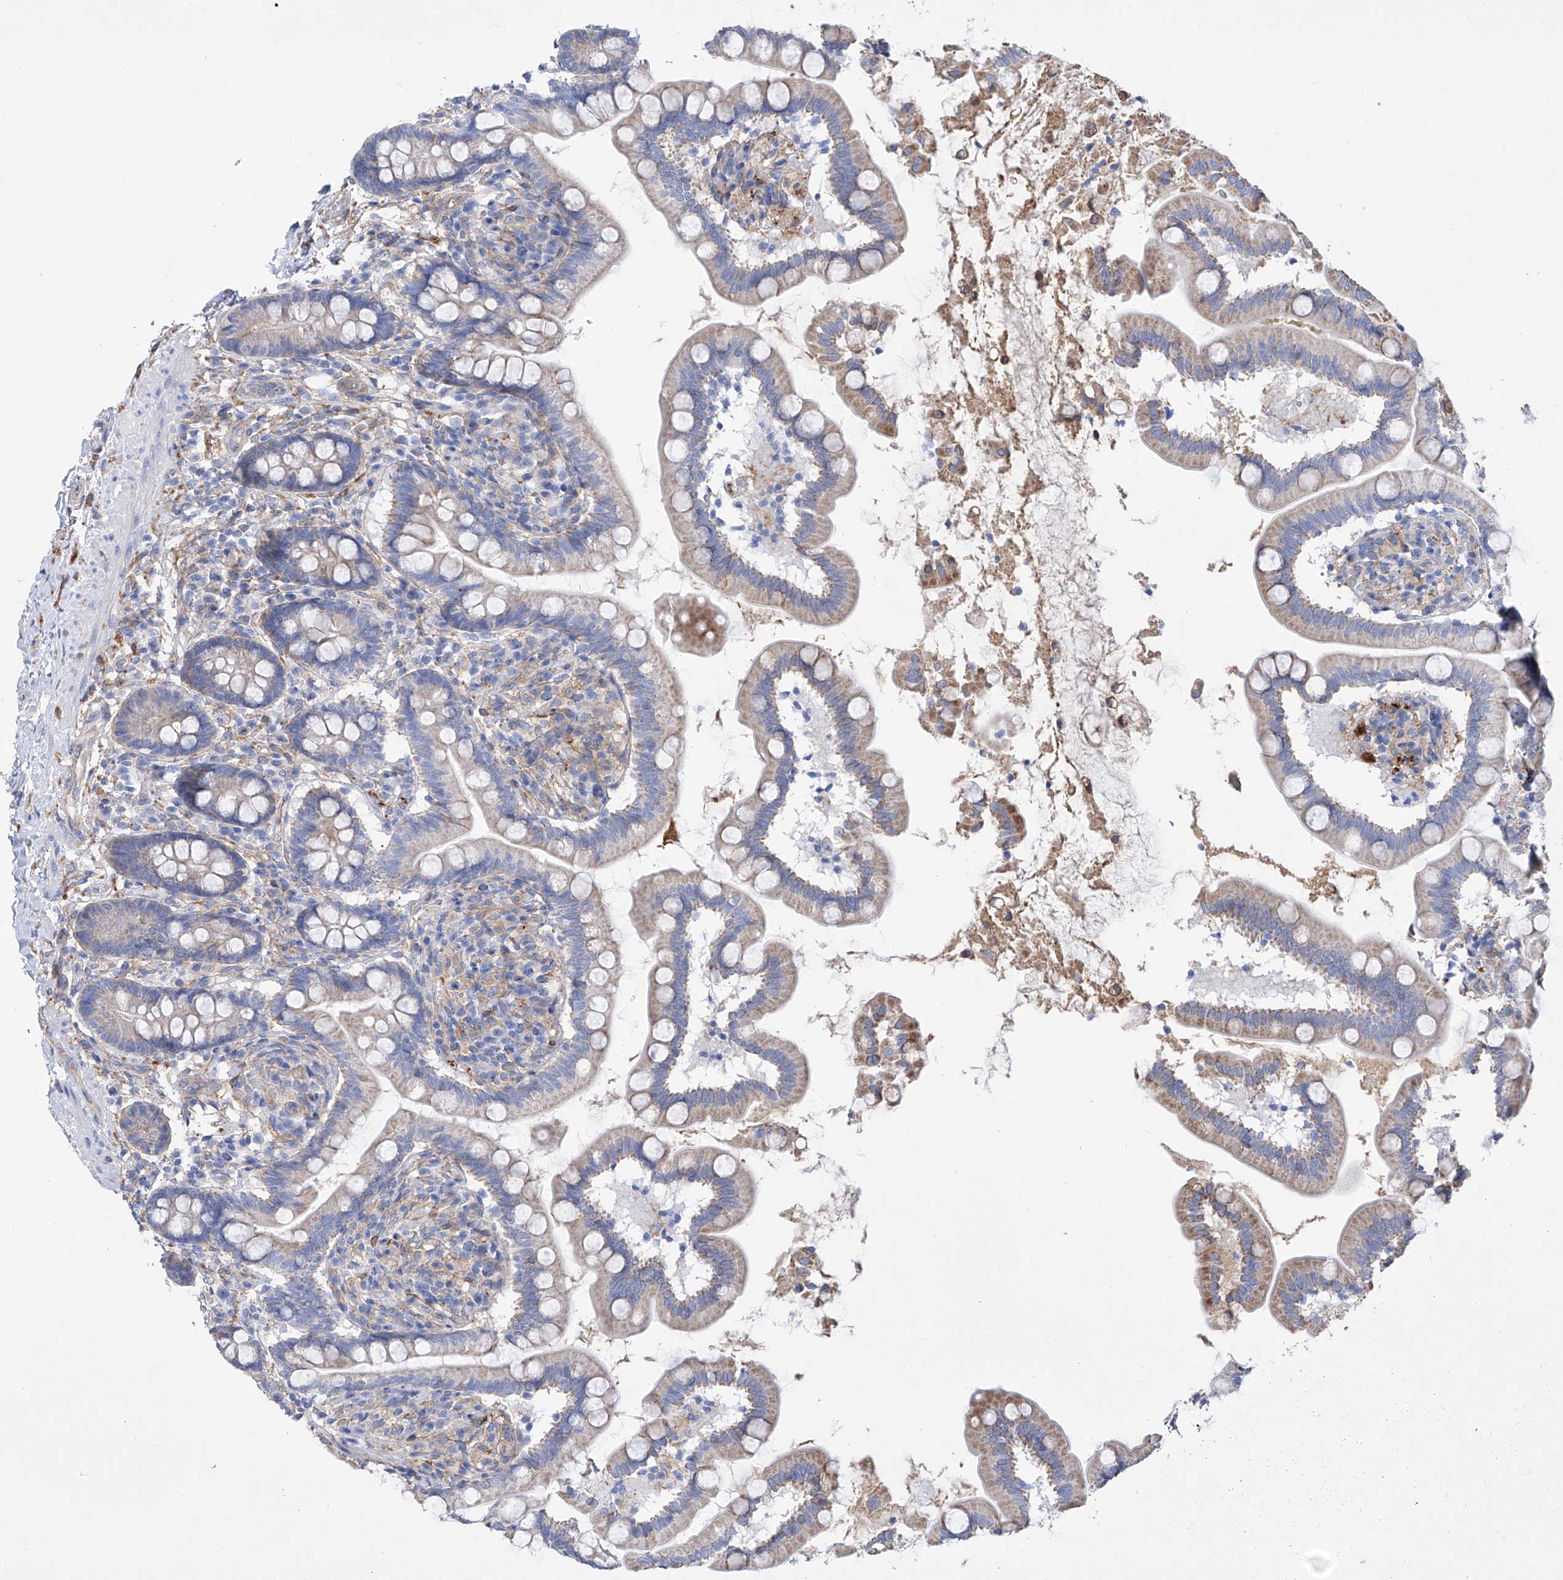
{"staining": {"intensity": "weak", "quantity": "<25%", "location": "cytoplasmic/membranous"}, "tissue": "small intestine", "cell_type": "Glandular cells", "image_type": "normal", "snomed": [{"axis": "morphology", "description": "Normal tissue, NOS"}, {"axis": "topography", "description": "Small intestine"}], "caption": "IHC histopathology image of benign human small intestine stained for a protein (brown), which demonstrates no staining in glandular cells.", "gene": "ZNF653", "patient": {"sex": "female", "age": 64}}